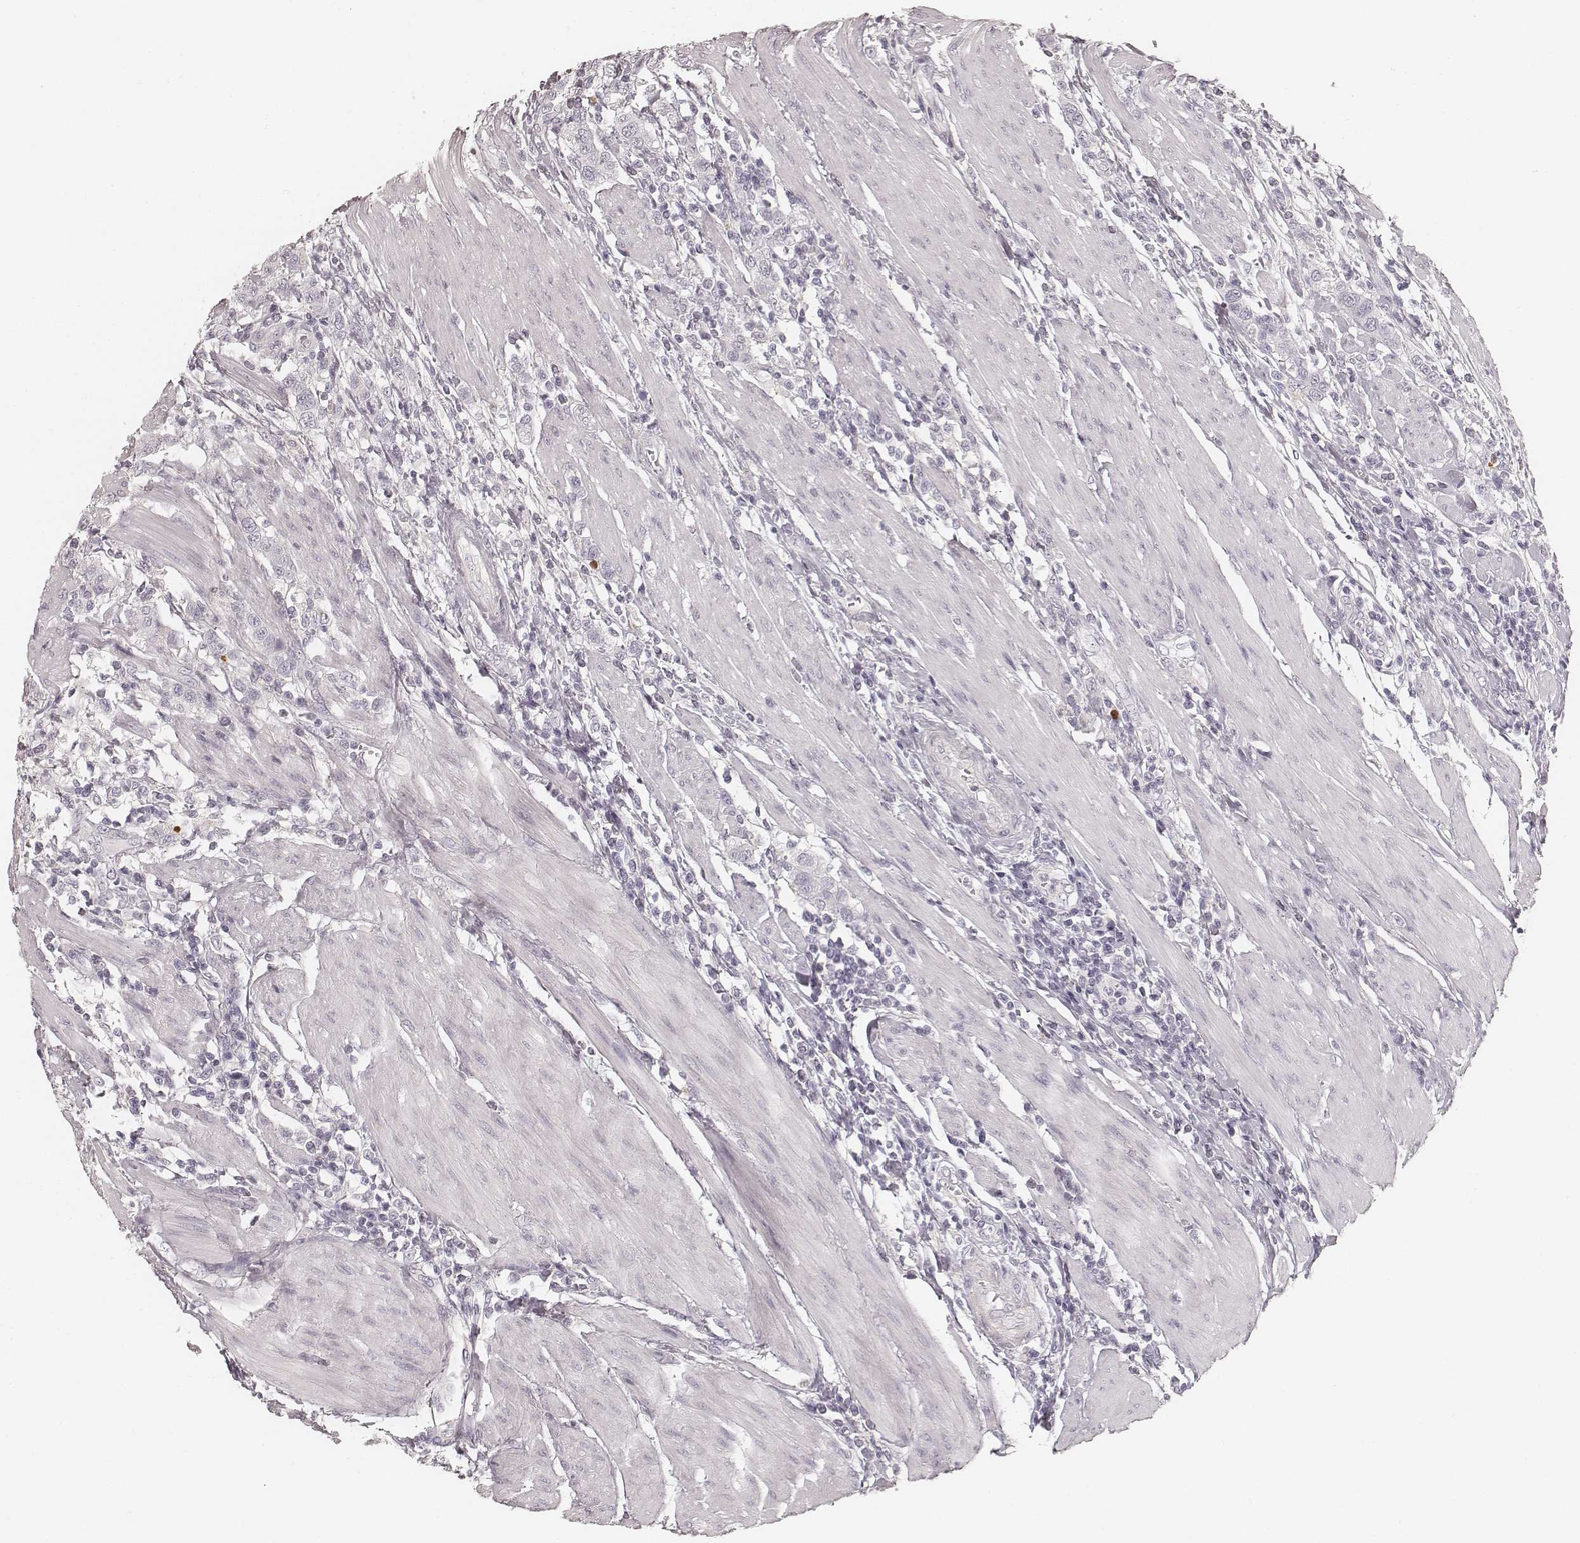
{"staining": {"intensity": "negative", "quantity": "none", "location": "none"}, "tissue": "urothelial cancer", "cell_type": "Tumor cells", "image_type": "cancer", "snomed": [{"axis": "morphology", "description": "Urothelial carcinoma, High grade"}, {"axis": "topography", "description": "Urinary bladder"}], "caption": "Human high-grade urothelial carcinoma stained for a protein using IHC displays no expression in tumor cells.", "gene": "HNF4G", "patient": {"sex": "female", "age": 58}}